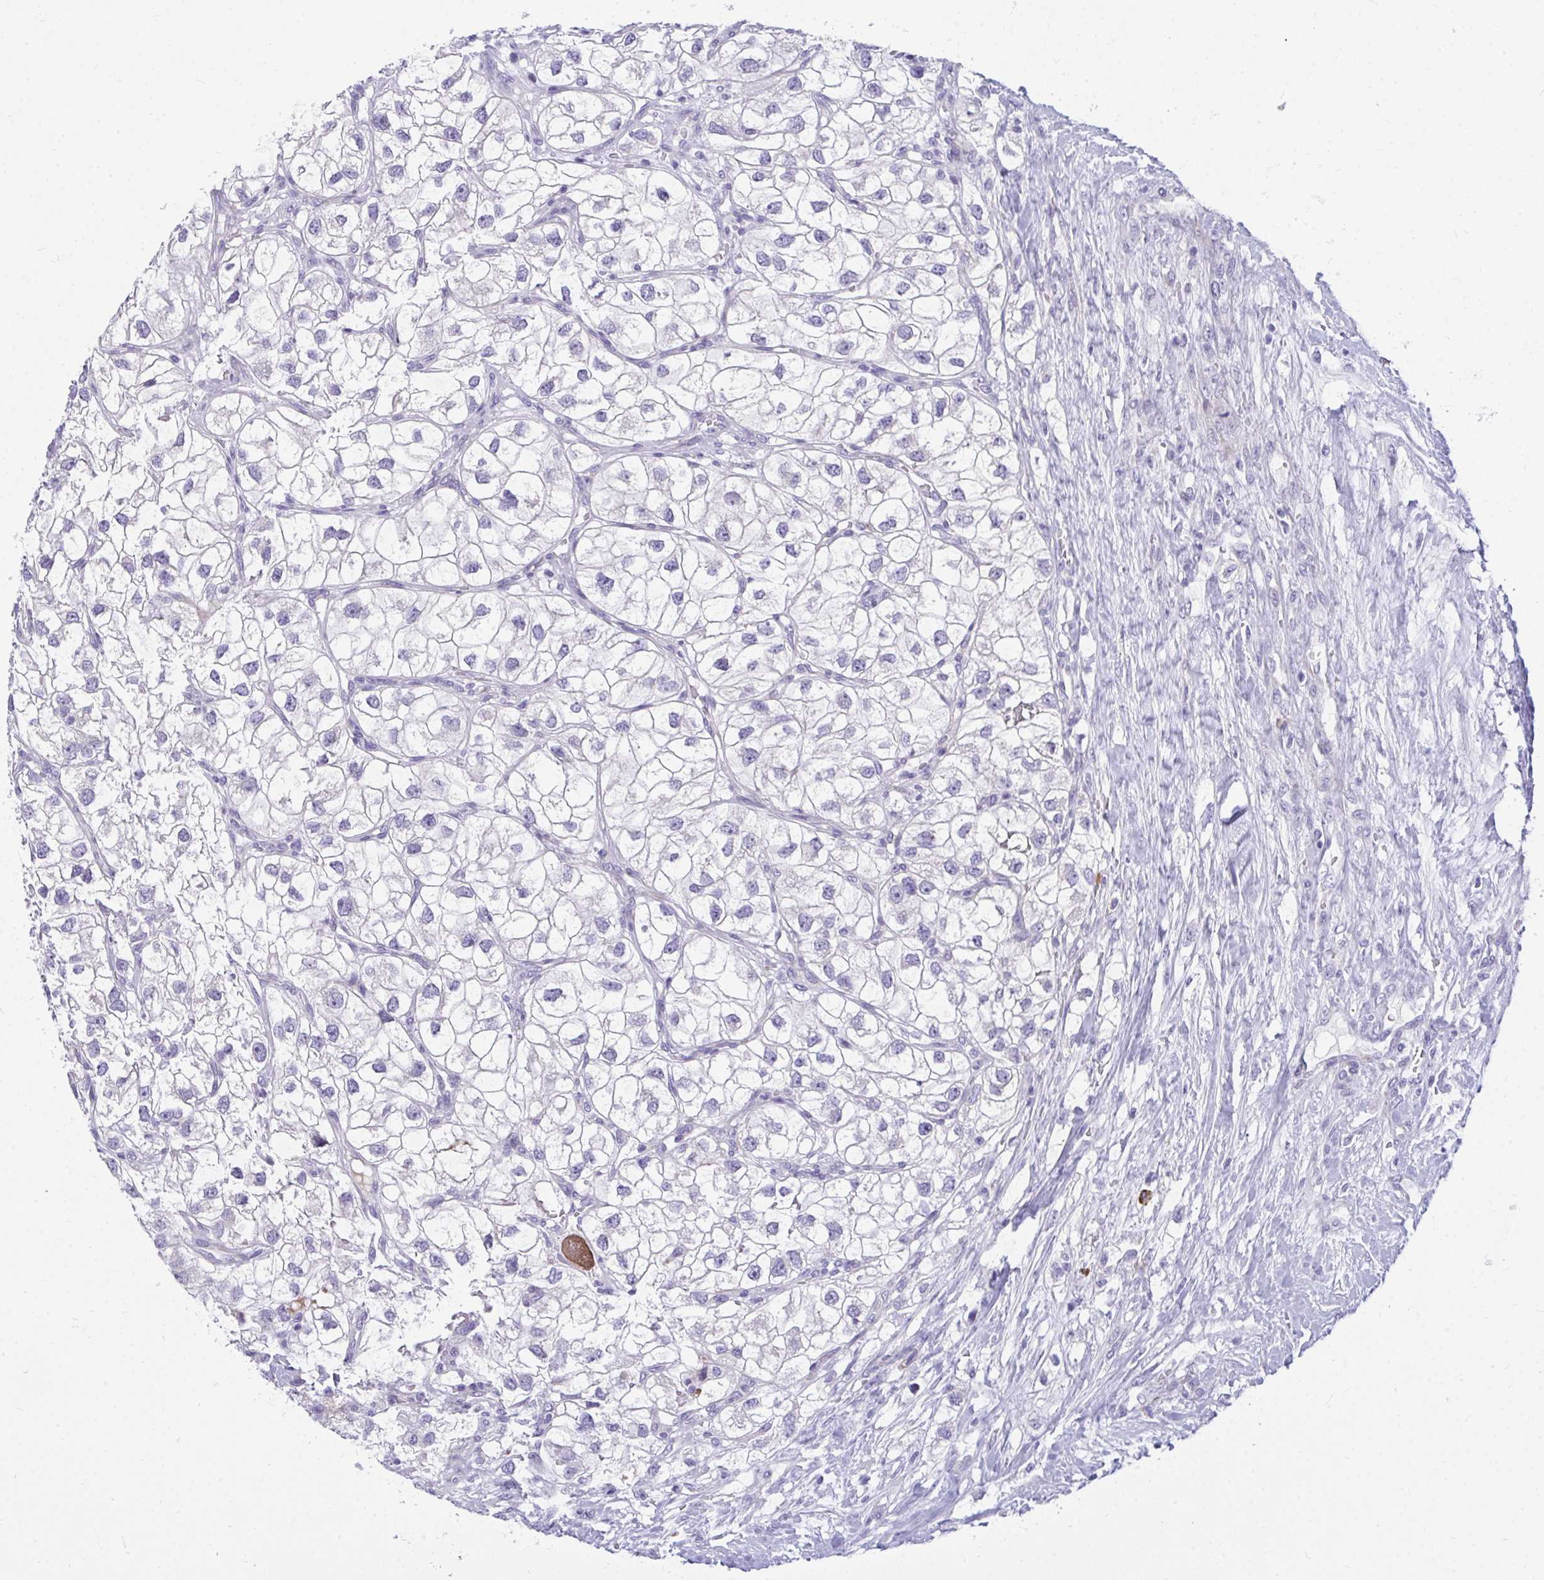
{"staining": {"intensity": "negative", "quantity": "none", "location": "none"}, "tissue": "renal cancer", "cell_type": "Tumor cells", "image_type": "cancer", "snomed": [{"axis": "morphology", "description": "Adenocarcinoma, NOS"}, {"axis": "topography", "description": "Kidney"}], "caption": "Immunohistochemistry (IHC) image of renal cancer stained for a protein (brown), which demonstrates no staining in tumor cells. The staining was performed using DAB (3,3'-diaminobenzidine) to visualize the protein expression in brown, while the nuclei were stained in blue with hematoxylin (Magnification: 20x).", "gene": "TSBP1", "patient": {"sex": "male", "age": 59}}